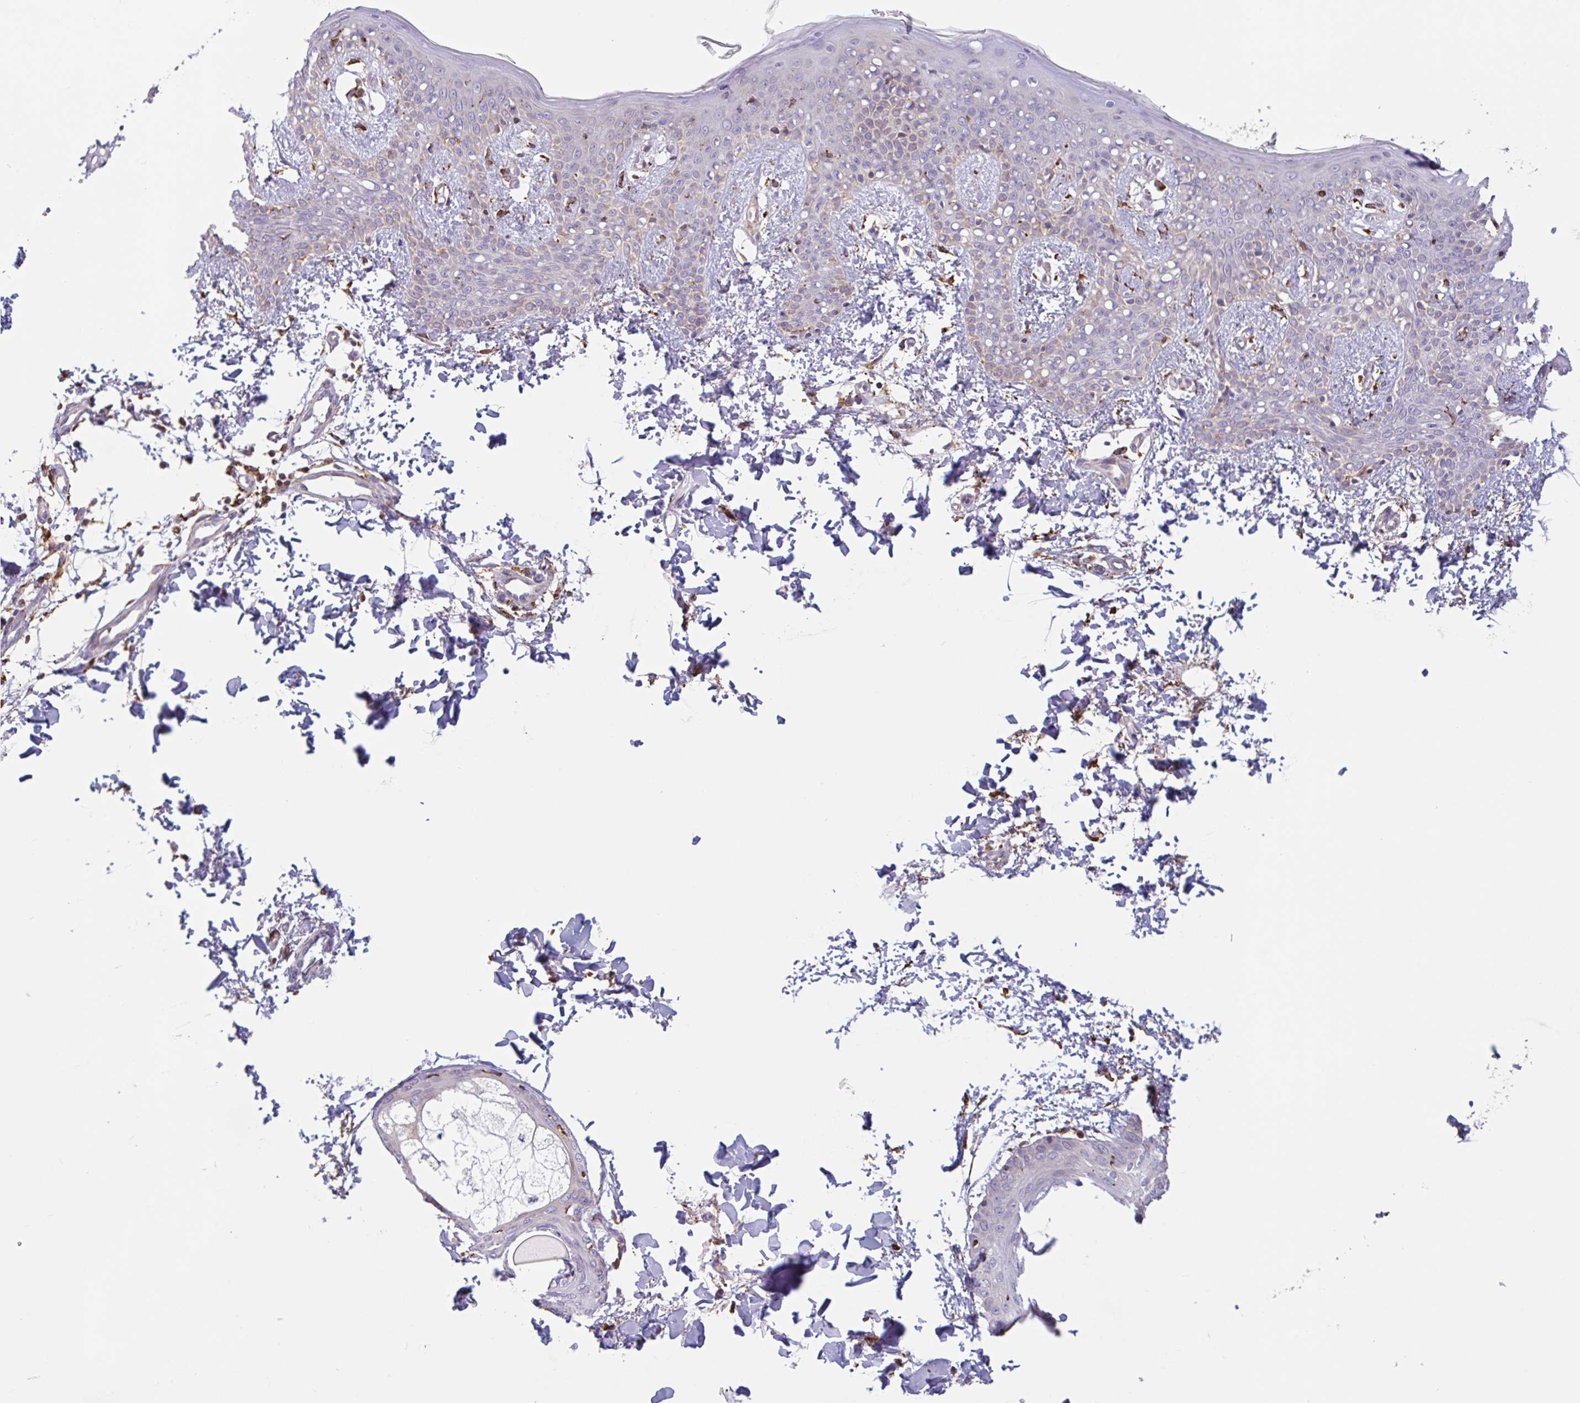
{"staining": {"intensity": "moderate", "quantity": ">75%", "location": "cytoplasmic/membranous"}, "tissue": "skin", "cell_type": "Fibroblasts", "image_type": "normal", "snomed": [{"axis": "morphology", "description": "Normal tissue, NOS"}, {"axis": "topography", "description": "Skin"}], "caption": "Moderate cytoplasmic/membranous protein positivity is appreciated in approximately >75% of fibroblasts in skin.", "gene": "DOK4", "patient": {"sex": "male", "age": 16}}